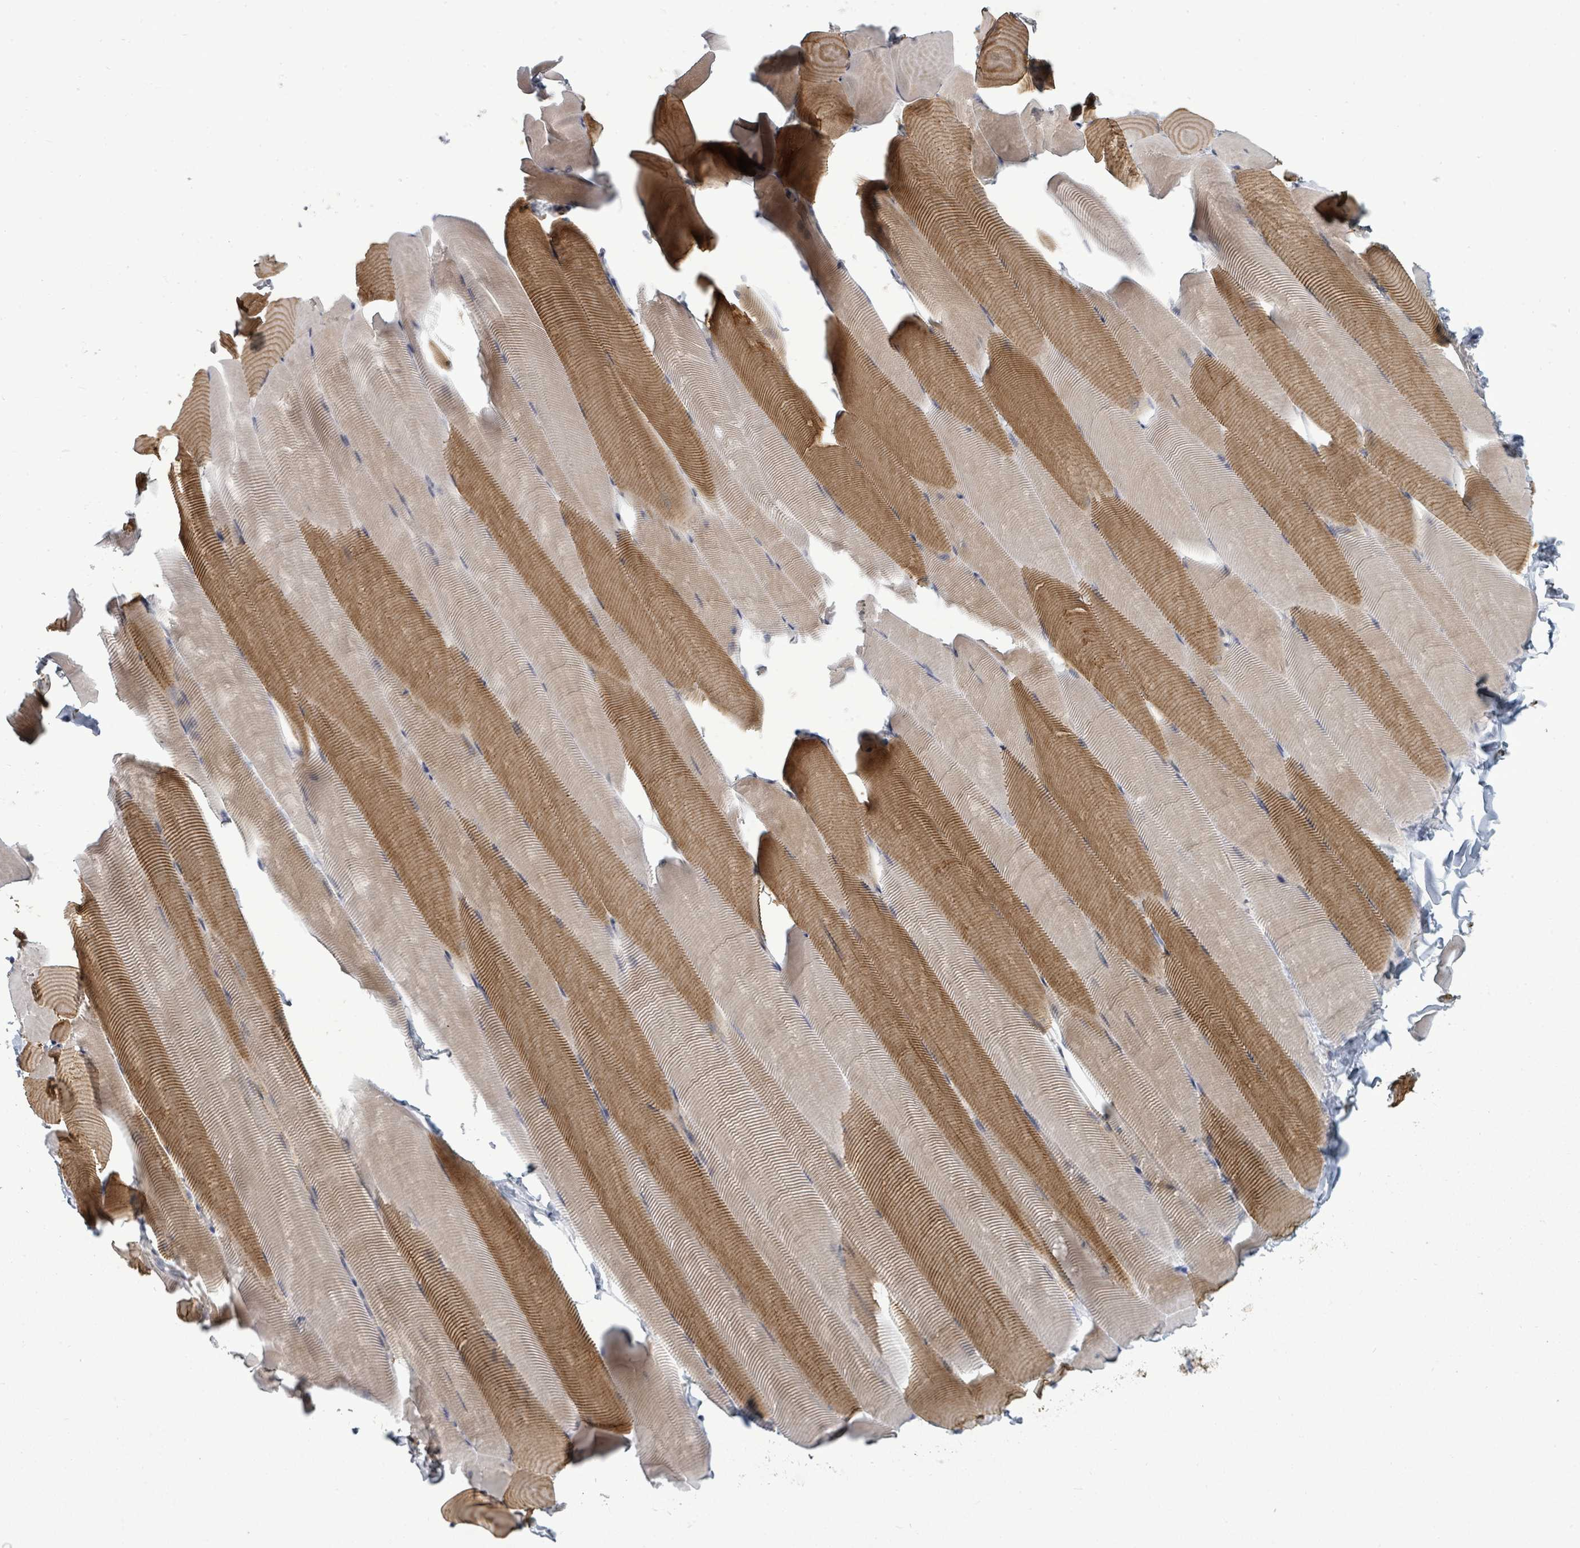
{"staining": {"intensity": "moderate", "quantity": "25%-75%", "location": "cytoplasmic/membranous"}, "tissue": "skeletal muscle", "cell_type": "Myocytes", "image_type": "normal", "snomed": [{"axis": "morphology", "description": "Normal tissue, NOS"}, {"axis": "topography", "description": "Skeletal muscle"}], "caption": "Myocytes show medium levels of moderate cytoplasmic/membranous expression in about 25%-75% of cells in benign human skeletal muscle. (DAB (3,3'-diaminobenzidine) = brown stain, brightfield microscopy at high magnification).", "gene": "PTPN20", "patient": {"sex": "male", "age": 25}}